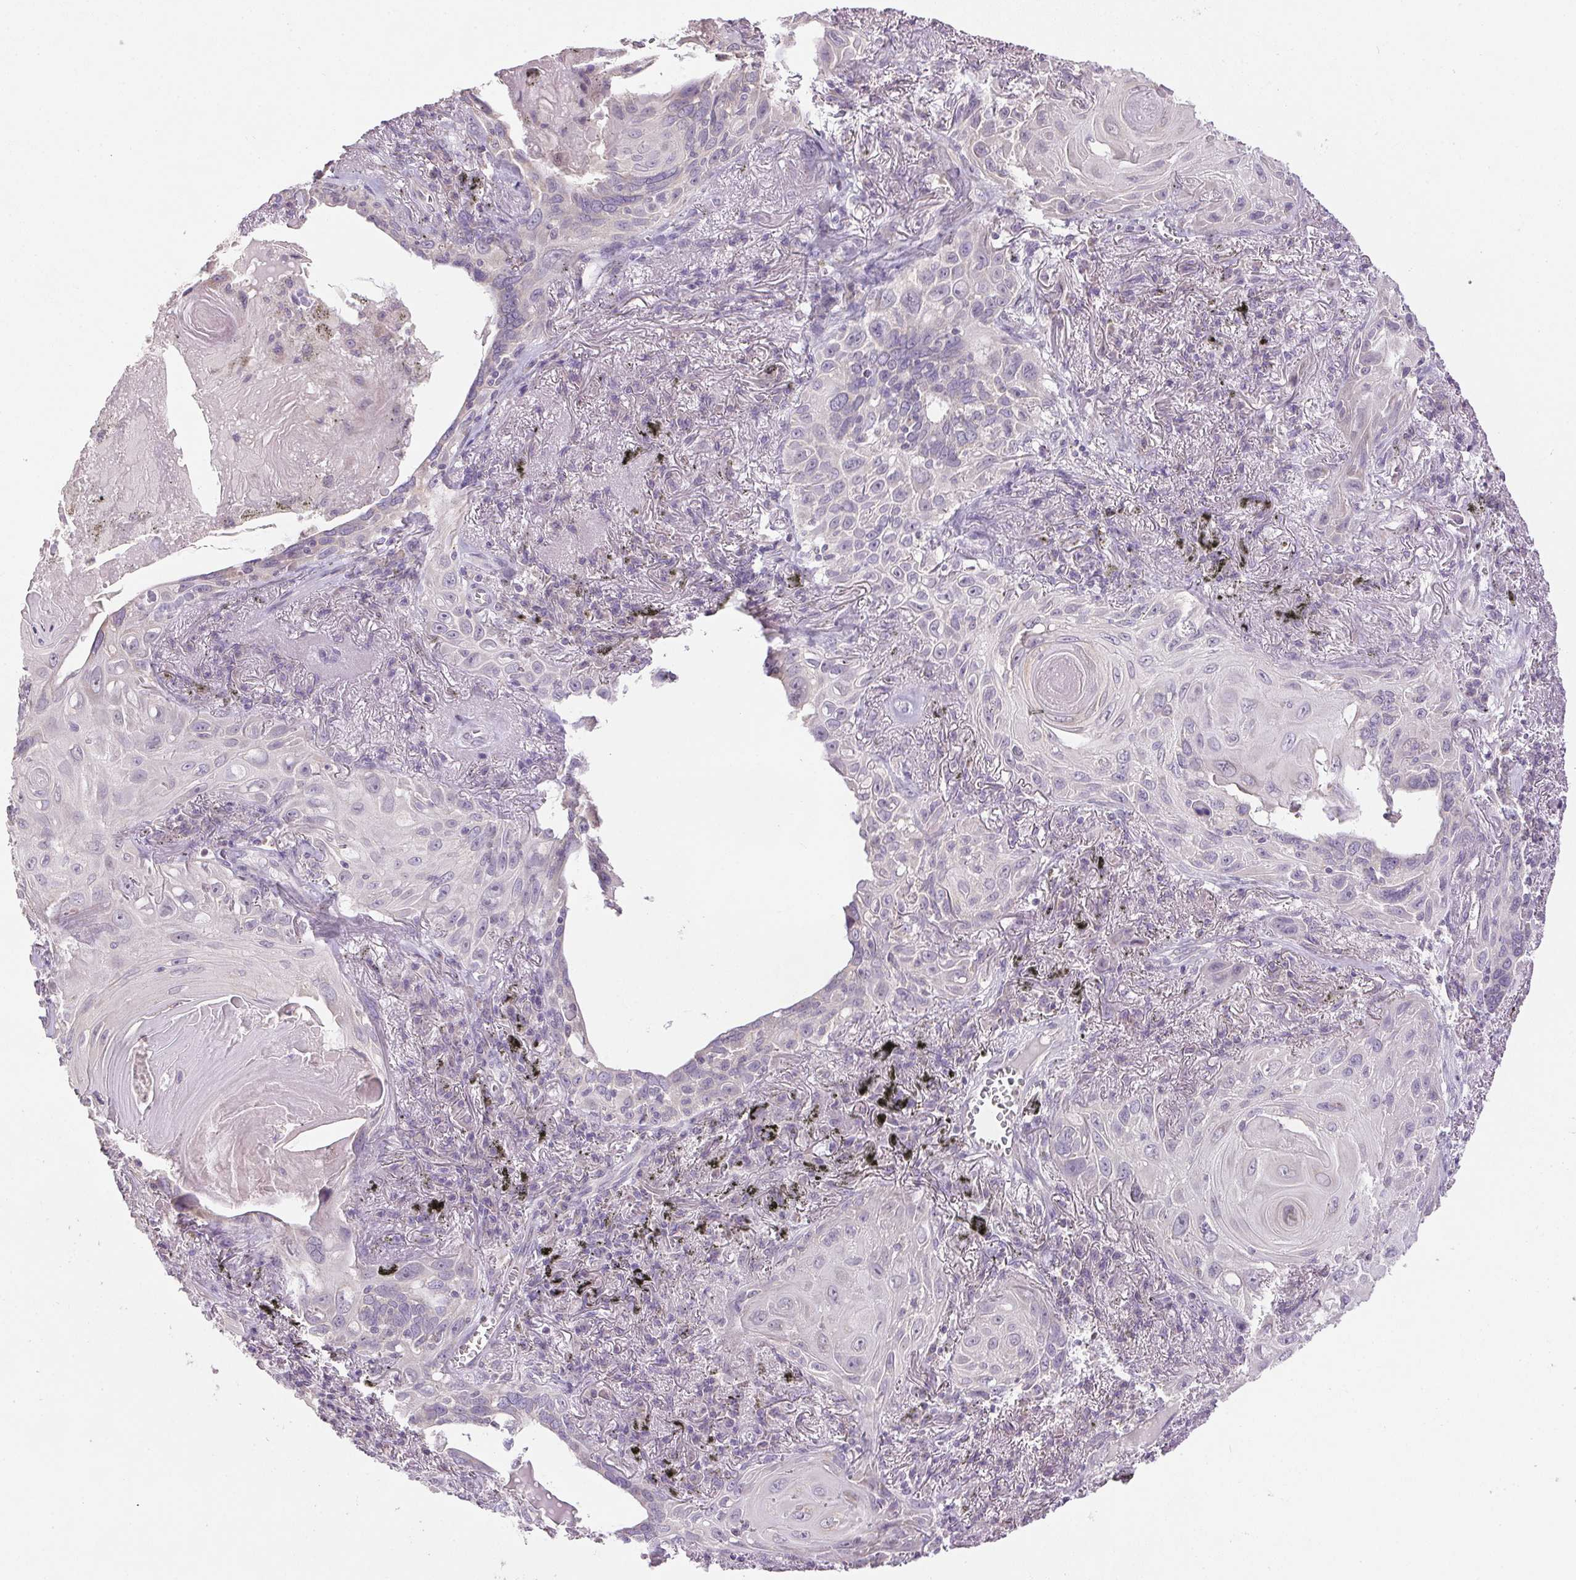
{"staining": {"intensity": "negative", "quantity": "none", "location": "none"}, "tissue": "lung cancer", "cell_type": "Tumor cells", "image_type": "cancer", "snomed": [{"axis": "morphology", "description": "Squamous cell carcinoma, NOS"}, {"axis": "topography", "description": "Lung"}], "caption": "Lung squamous cell carcinoma was stained to show a protein in brown. There is no significant expression in tumor cells.", "gene": "SPACA9", "patient": {"sex": "male", "age": 79}}